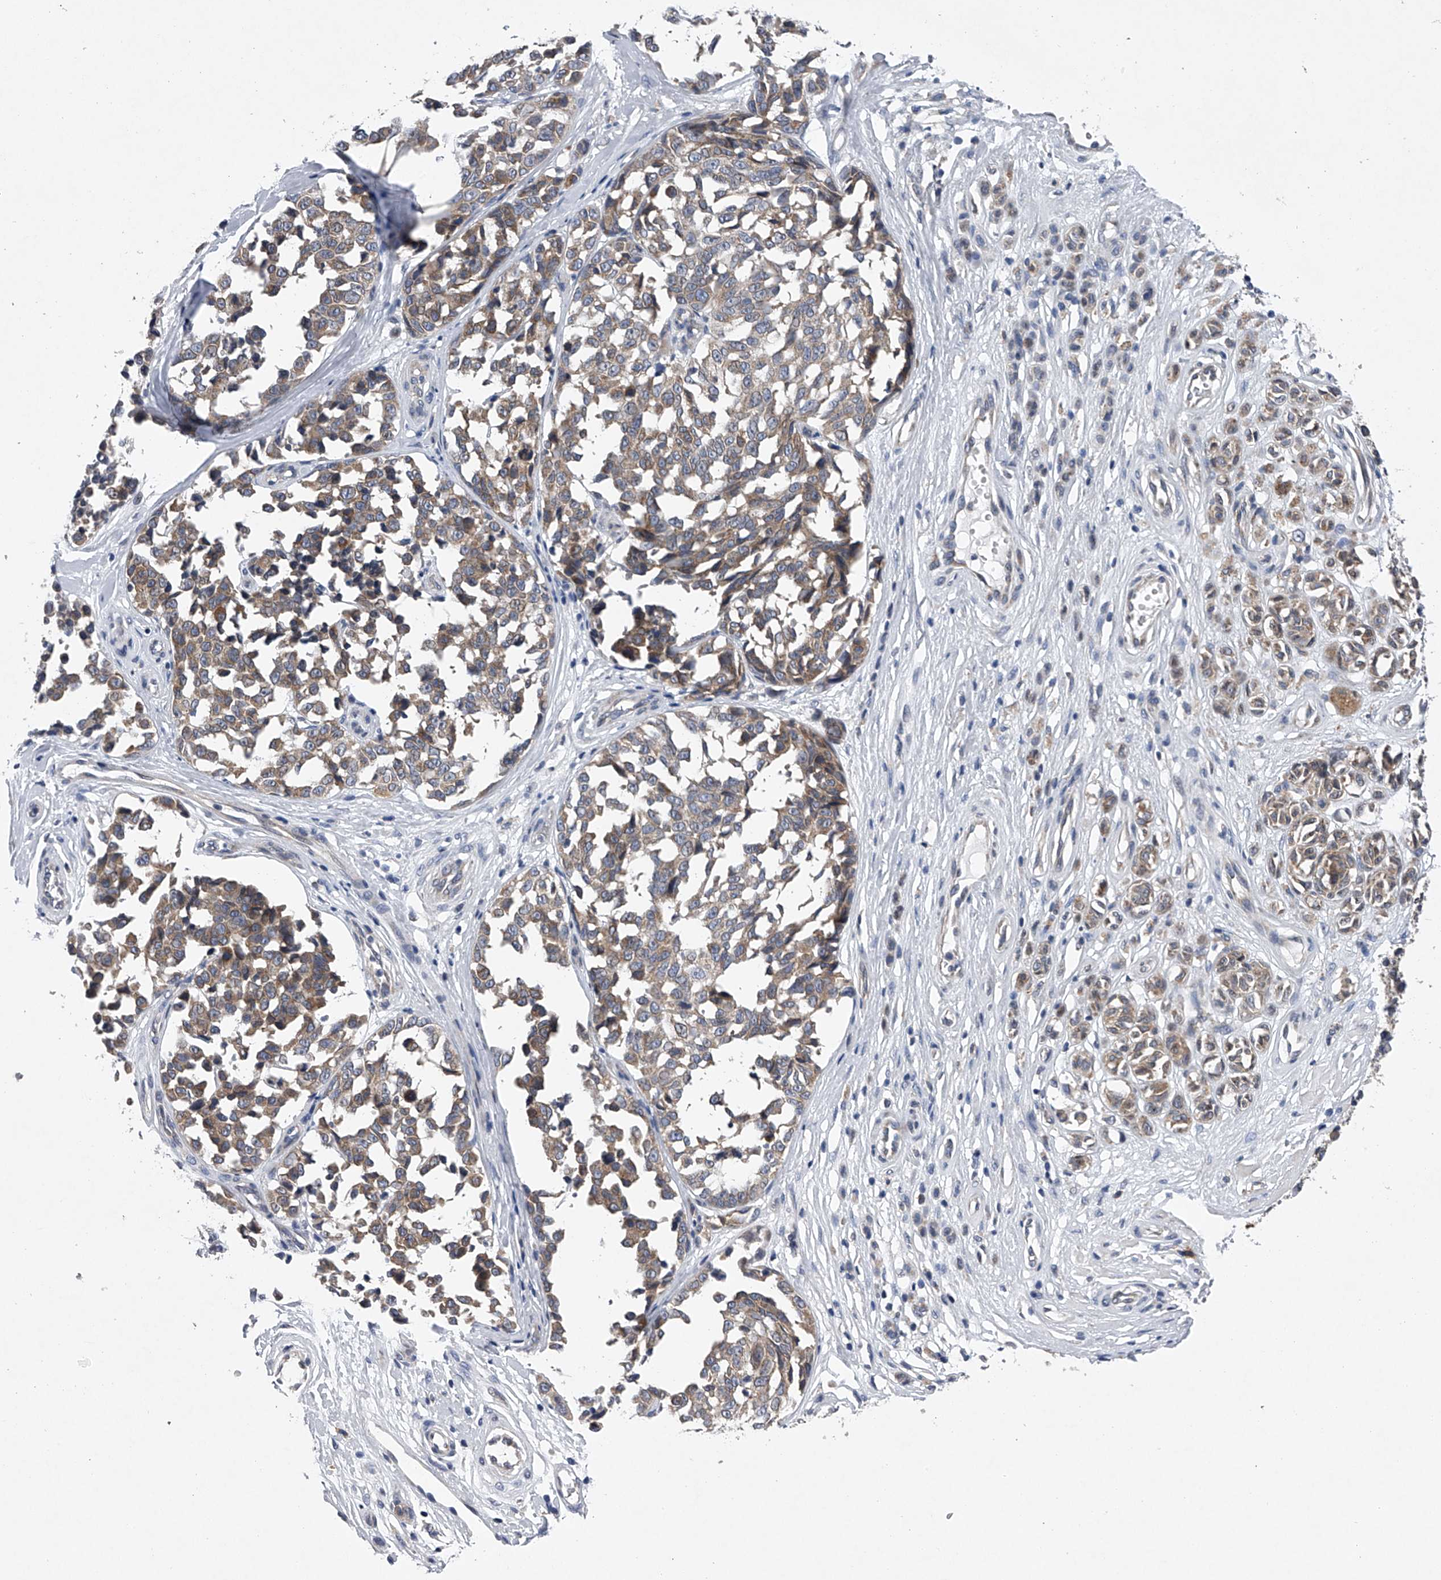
{"staining": {"intensity": "moderate", "quantity": ">75%", "location": "cytoplasmic/membranous"}, "tissue": "melanoma", "cell_type": "Tumor cells", "image_type": "cancer", "snomed": [{"axis": "morphology", "description": "Malignant melanoma, NOS"}, {"axis": "topography", "description": "Skin"}], "caption": "A photomicrograph of melanoma stained for a protein reveals moderate cytoplasmic/membranous brown staining in tumor cells. Using DAB (3,3'-diaminobenzidine) (brown) and hematoxylin (blue) stains, captured at high magnification using brightfield microscopy.", "gene": "RNF5", "patient": {"sex": "female", "age": 64}}